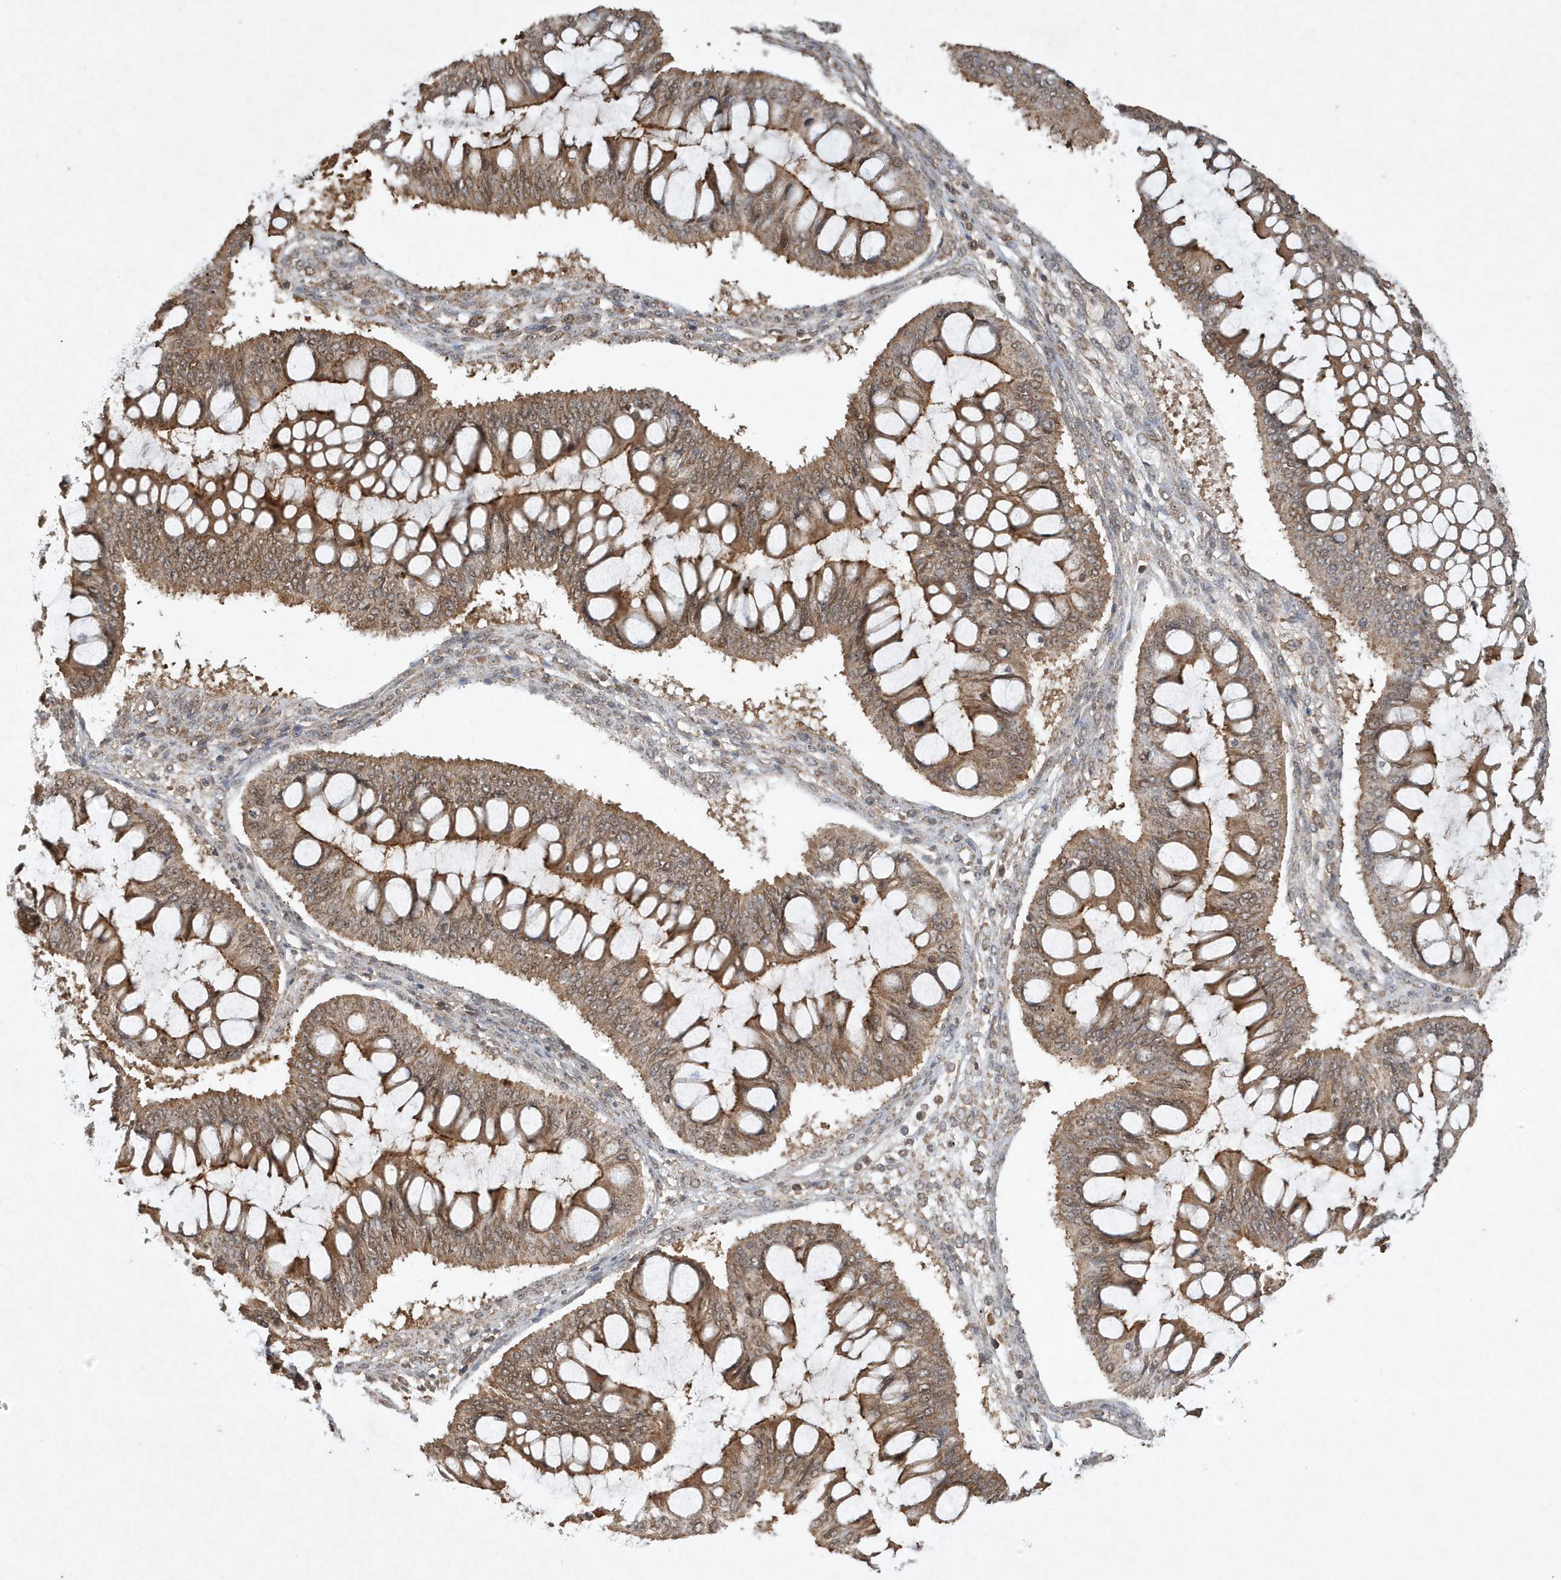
{"staining": {"intensity": "moderate", "quantity": ">75%", "location": "cytoplasmic/membranous,nuclear"}, "tissue": "ovarian cancer", "cell_type": "Tumor cells", "image_type": "cancer", "snomed": [{"axis": "morphology", "description": "Cystadenocarcinoma, mucinous, NOS"}, {"axis": "topography", "description": "Ovary"}], "caption": "There is medium levels of moderate cytoplasmic/membranous and nuclear positivity in tumor cells of mucinous cystadenocarcinoma (ovarian), as demonstrated by immunohistochemical staining (brown color).", "gene": "ABCB9", "patient": {"sex": "female", "age": 73}}